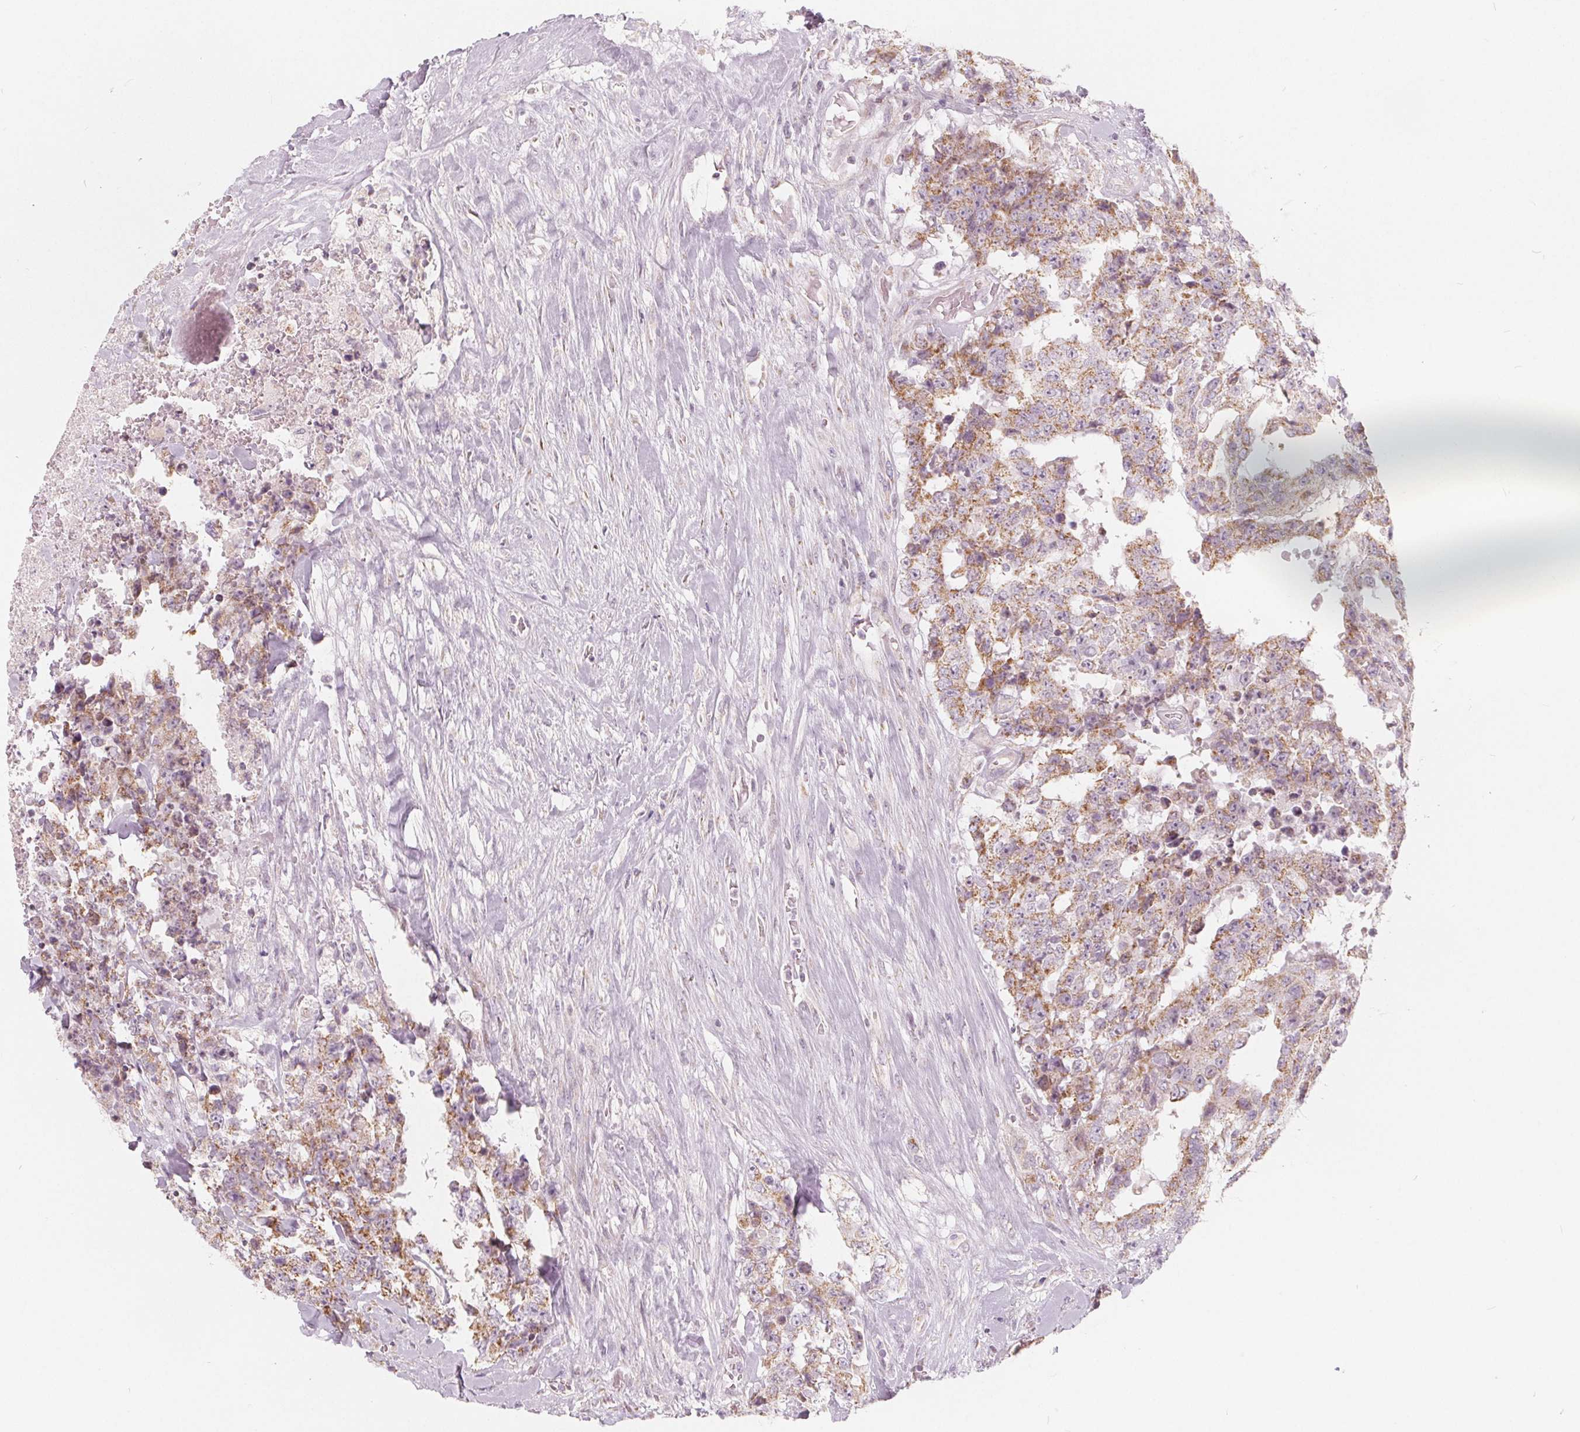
{"staining": {"intensity": "moderate", "quantity": ">75%", "location": "cytoplasmic/membranous"}, "tissue": "testis cancer", "cell_type": "Tumor cells", "image_type": "cancer", "snomed": [{"axis": "morphology", "description": "Carcinoma, Embryonal, NOS"}, {"axis": "topography", "description": "Testis"}], "caption": "Immunohistochemistry (IHC) (DAB (3,3'-diaminobenzidine)) staining of testis cancer reveals moderate cytoplasmic/membranous protein positivity in about >75% of tumor cells.", "gene": "NUP210L", "patient": {"sex": "male", "age": 24}}